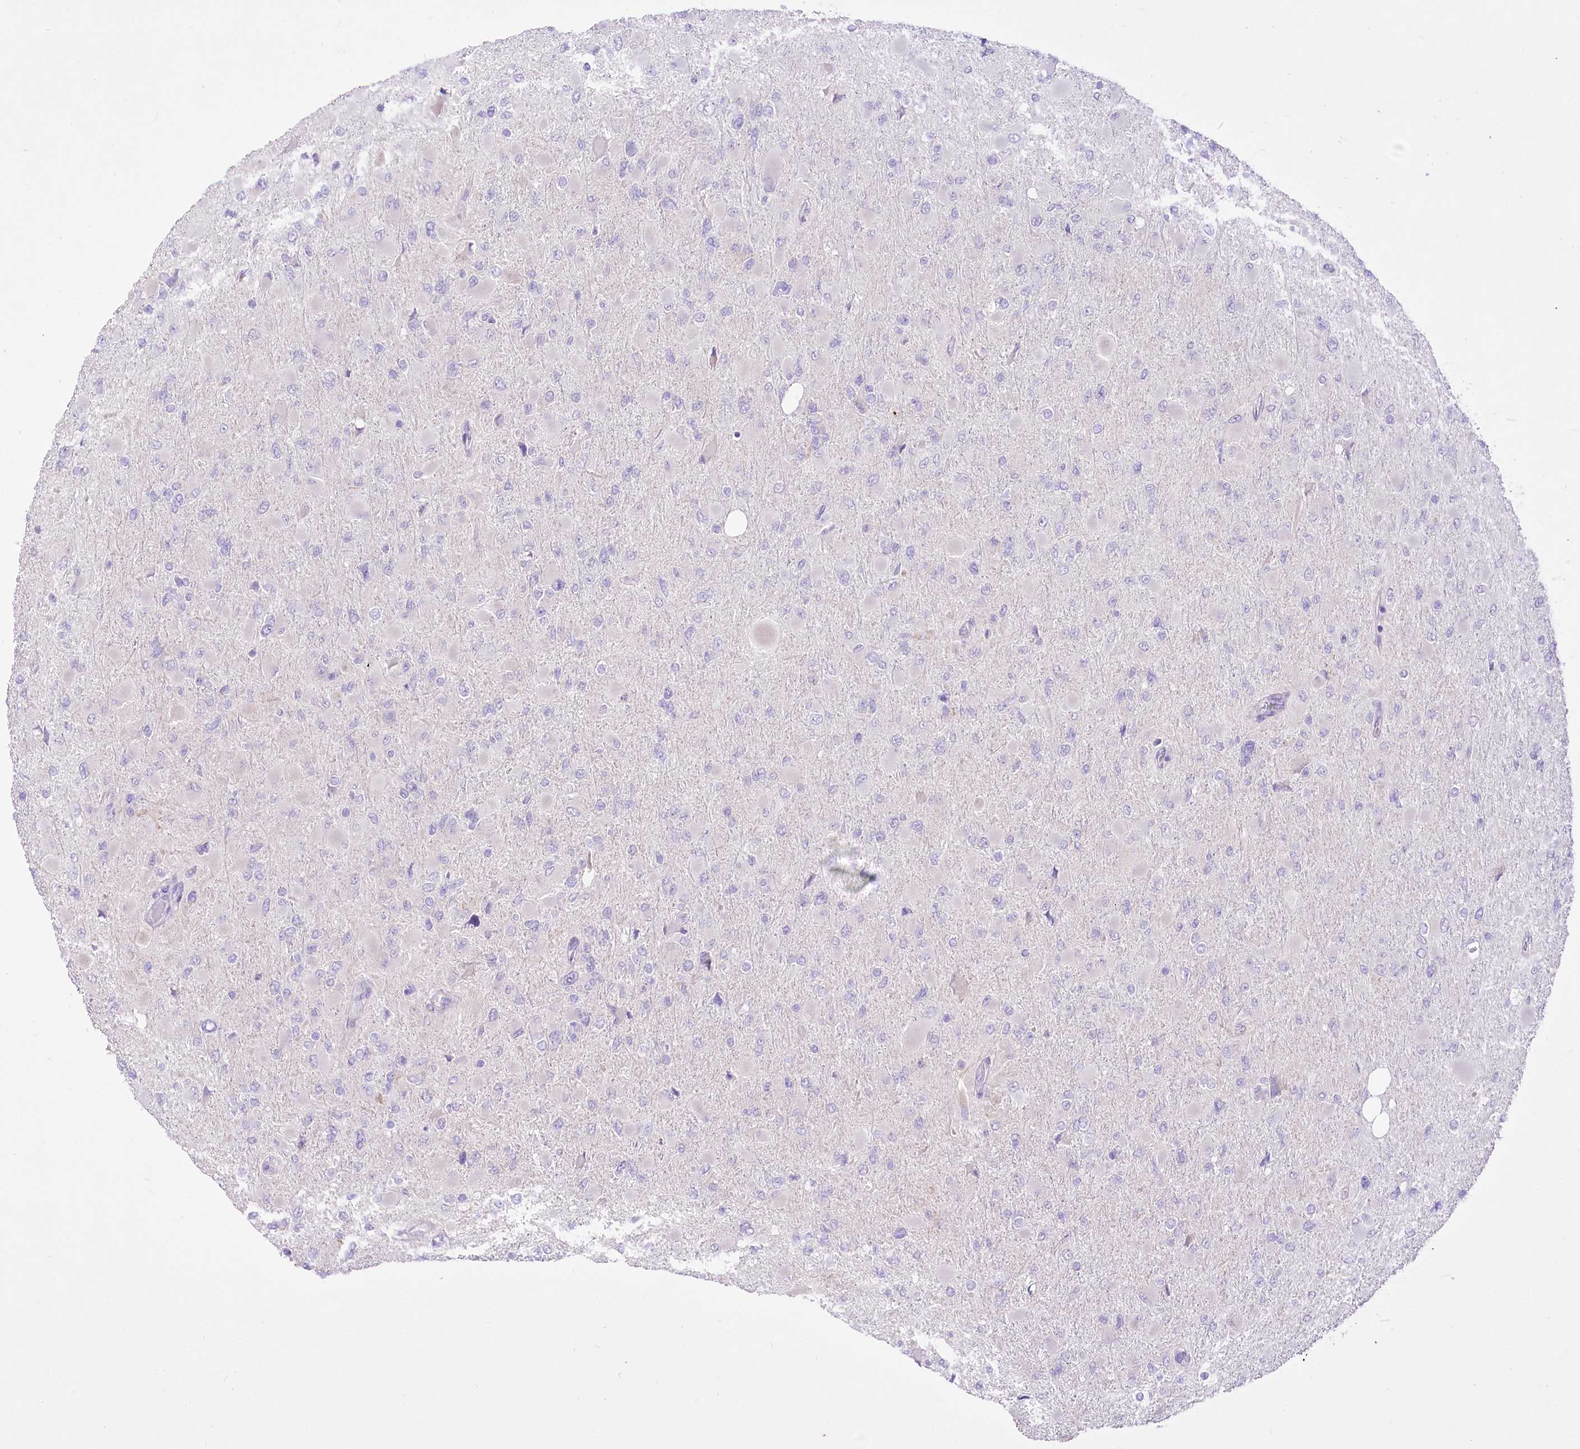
{"staining": {"intensity": "negative", "quantity": "none", "location": "none"}, "tissue": "glioma", "cell_type": "Tumor cells", "image_type": "cancer", "snomed": [{"axis": "morphology", "description": "Glioma, malignant, High grade"}, {"axis": "topography", "description": "Cerebral cortex"}], "caption": "Immunohistochemical staining of malignant high-grade glioma demonstrates no significant positivity in tumor cells. The staining was performed using DAB (3,3'-diaminobenzidine) to visualize the protein expression in brown, while the nuclei were stained in blue with hematoxylin (Magnification: 20x).", "gene": "HELT", "patient": {"sex": "female", "age": 36}}